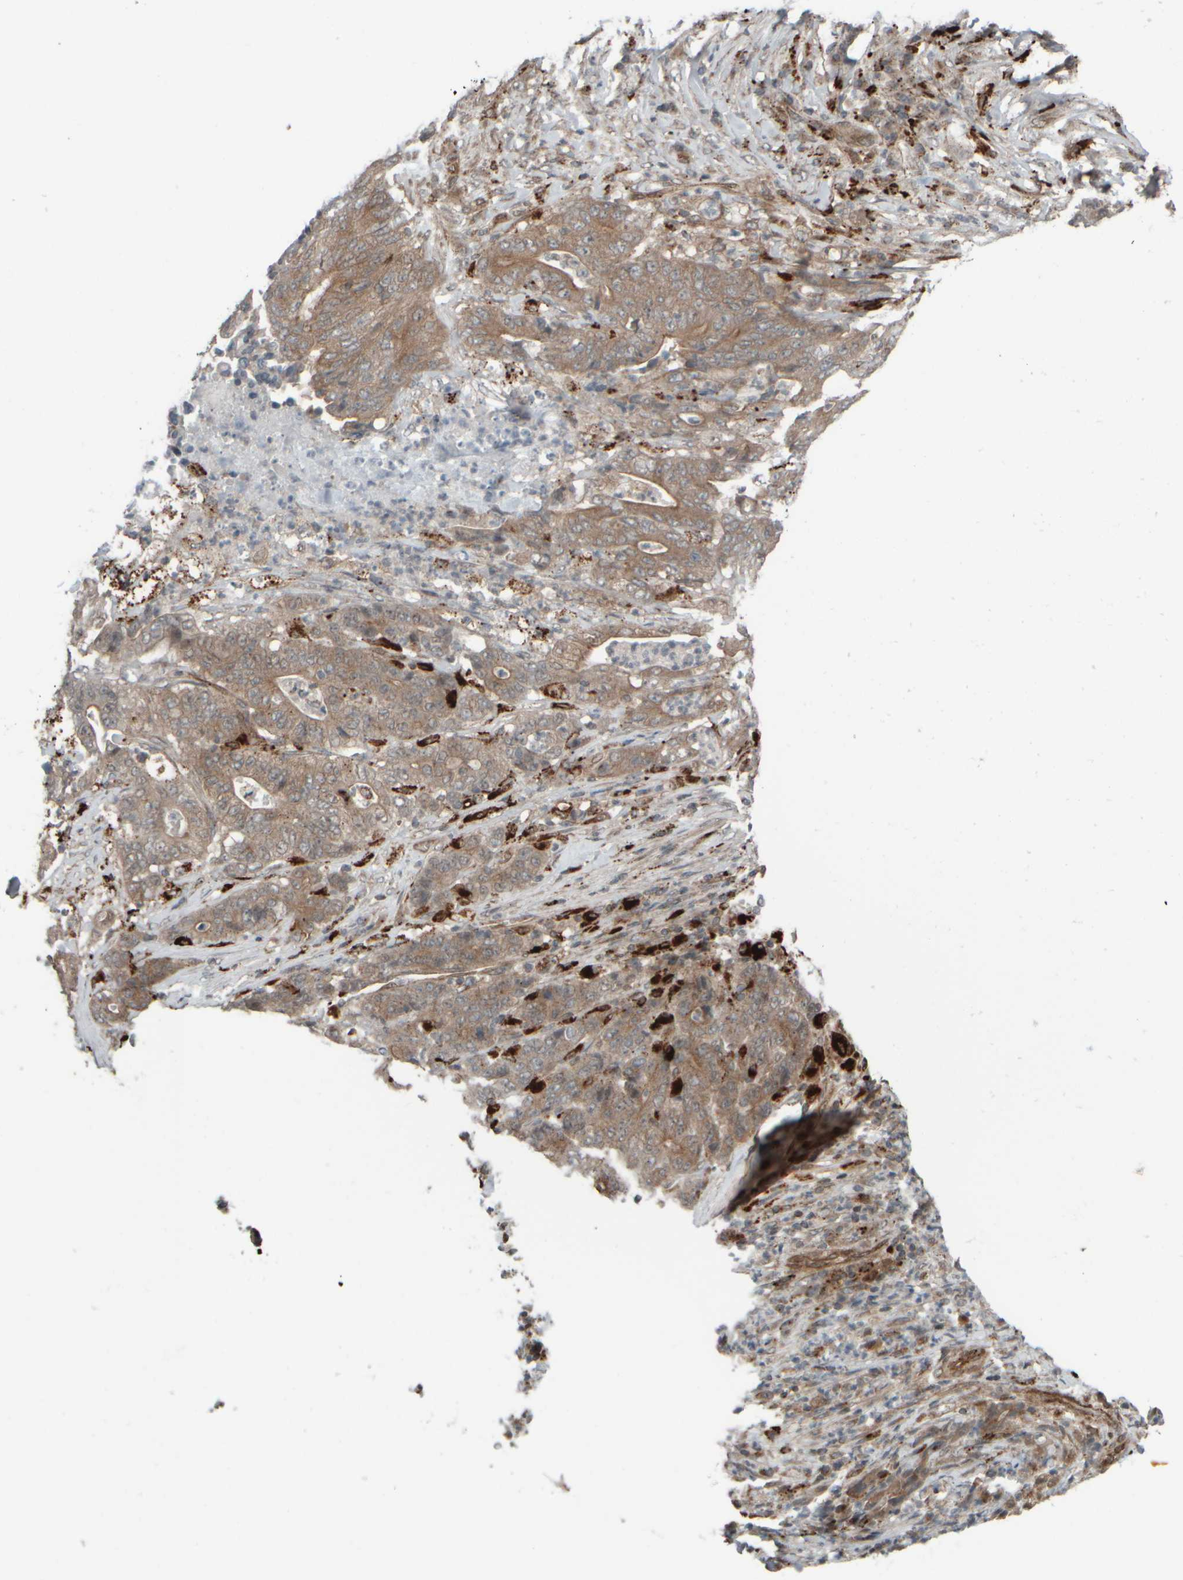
{"staining": {"intensity": "weak", "quantity": ">75%", "location": "cytoplasmic/membranous"}, "tissue": "stomach cancer", "cell_type": "Tumor cells", "image_type": "cancer", "snomed": [{"axis": "morphology", "description": "Adenocarcinoma, NOS"}, {"axis": "topography", "description": "Stomach"}], "caption": "An image of human stomach adenocarcinoma stained for a protein shows weak cytoplasmic/membranous brown staining in tumor cells. The staining was performed using DAB to visualize the protein expression in brown, while the nuclei were stained in blue with hematoxylin (Magnification: 20x).", "gene": "GIGYF1", "patient": {"sex": "female", "age": 73}}